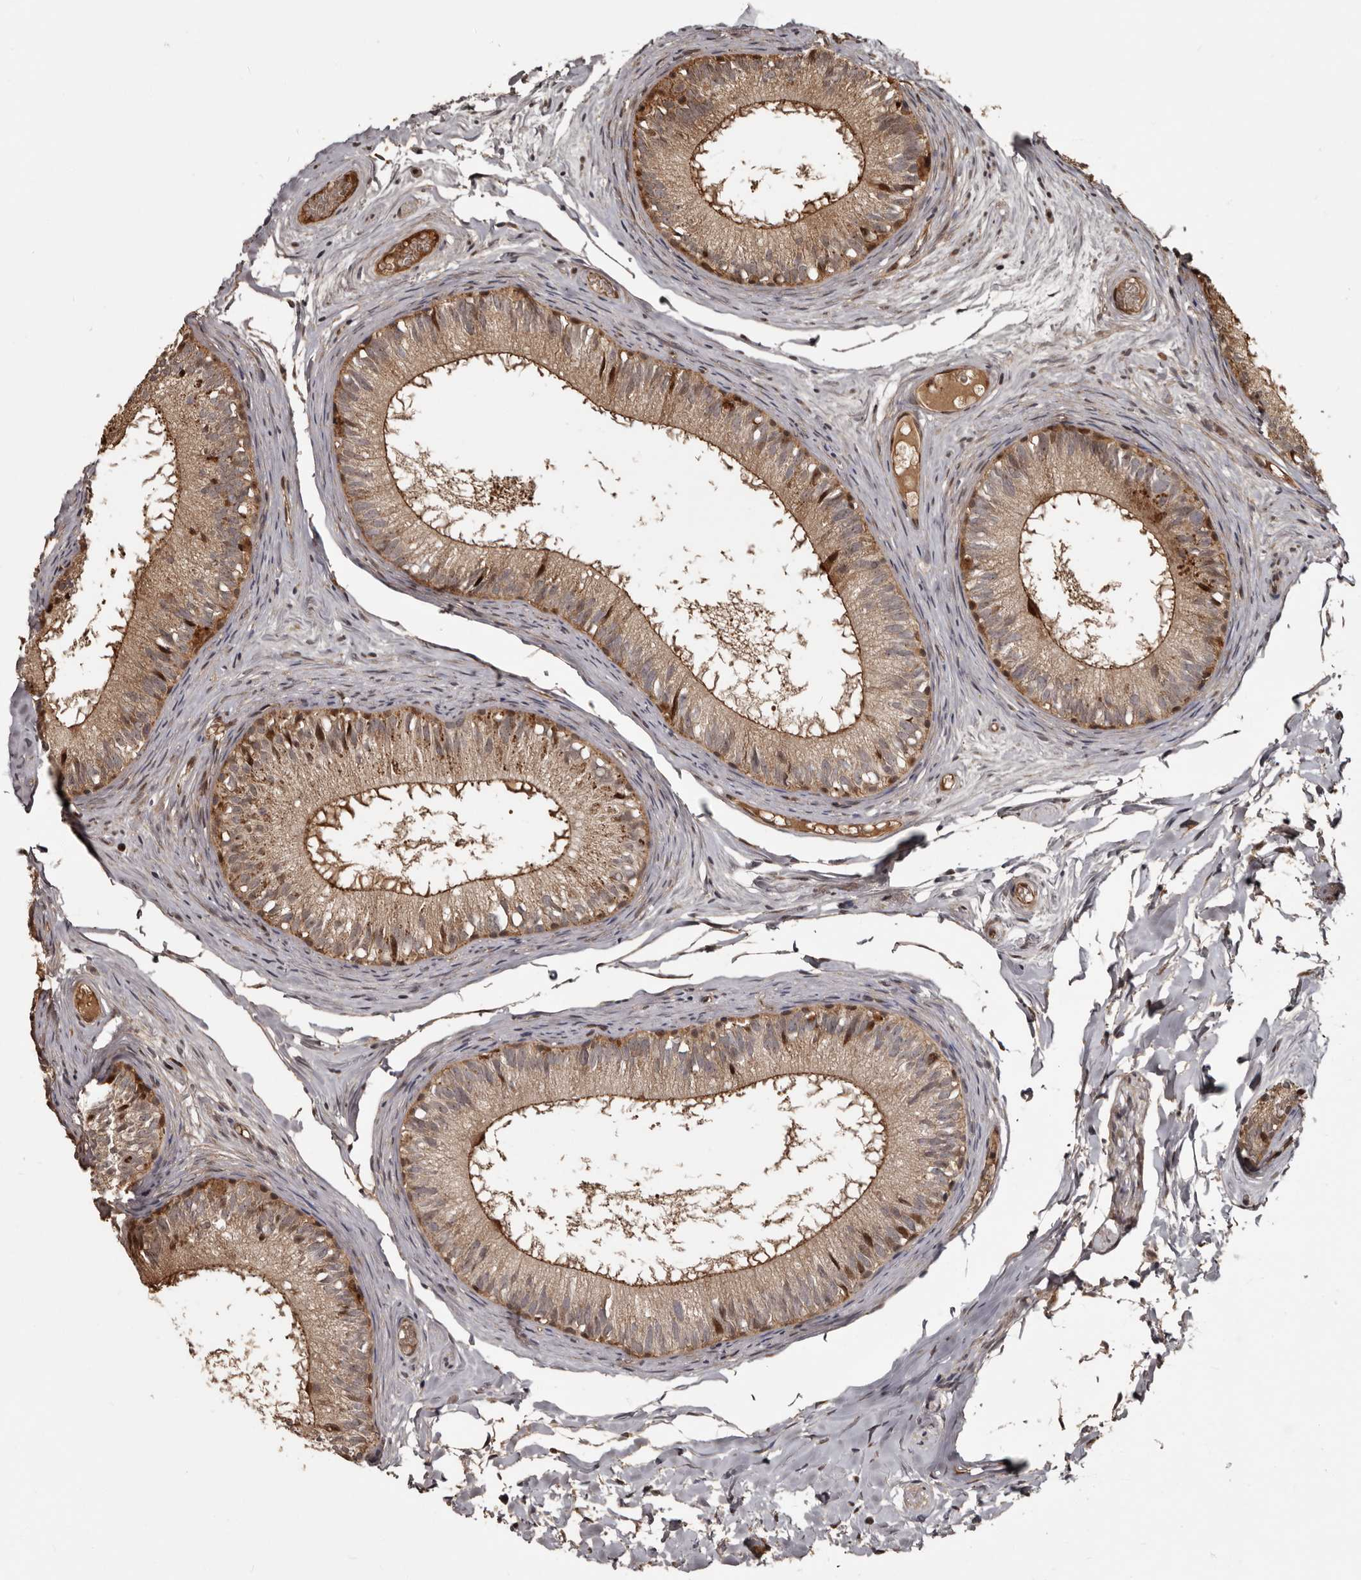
{"staining": {"intensity": "moderate", "quantity": ">75%", "location": "cytoplasmic/membranous"}, "tissue": "epididymis", "cell_type": "Glandular cells", "image_type": "normal", "snomed": [{"axis": "morphology", "description": "Normal tissue, NOS"}, {"axis": "topography", "description": "Epididymis"}], "caption": "Immunohistochemistry (IHC) micrograph of normal epididymis: human epididymis stained using IHC shows medium levels of moderate protein expression localized specifically in the cytoplasmic/membranous of glandular cells, appearing as a cytoplasmic/membranous brown color.", "gene": "SERTAD4", "patient": {"sex": "male", "age": 46}}